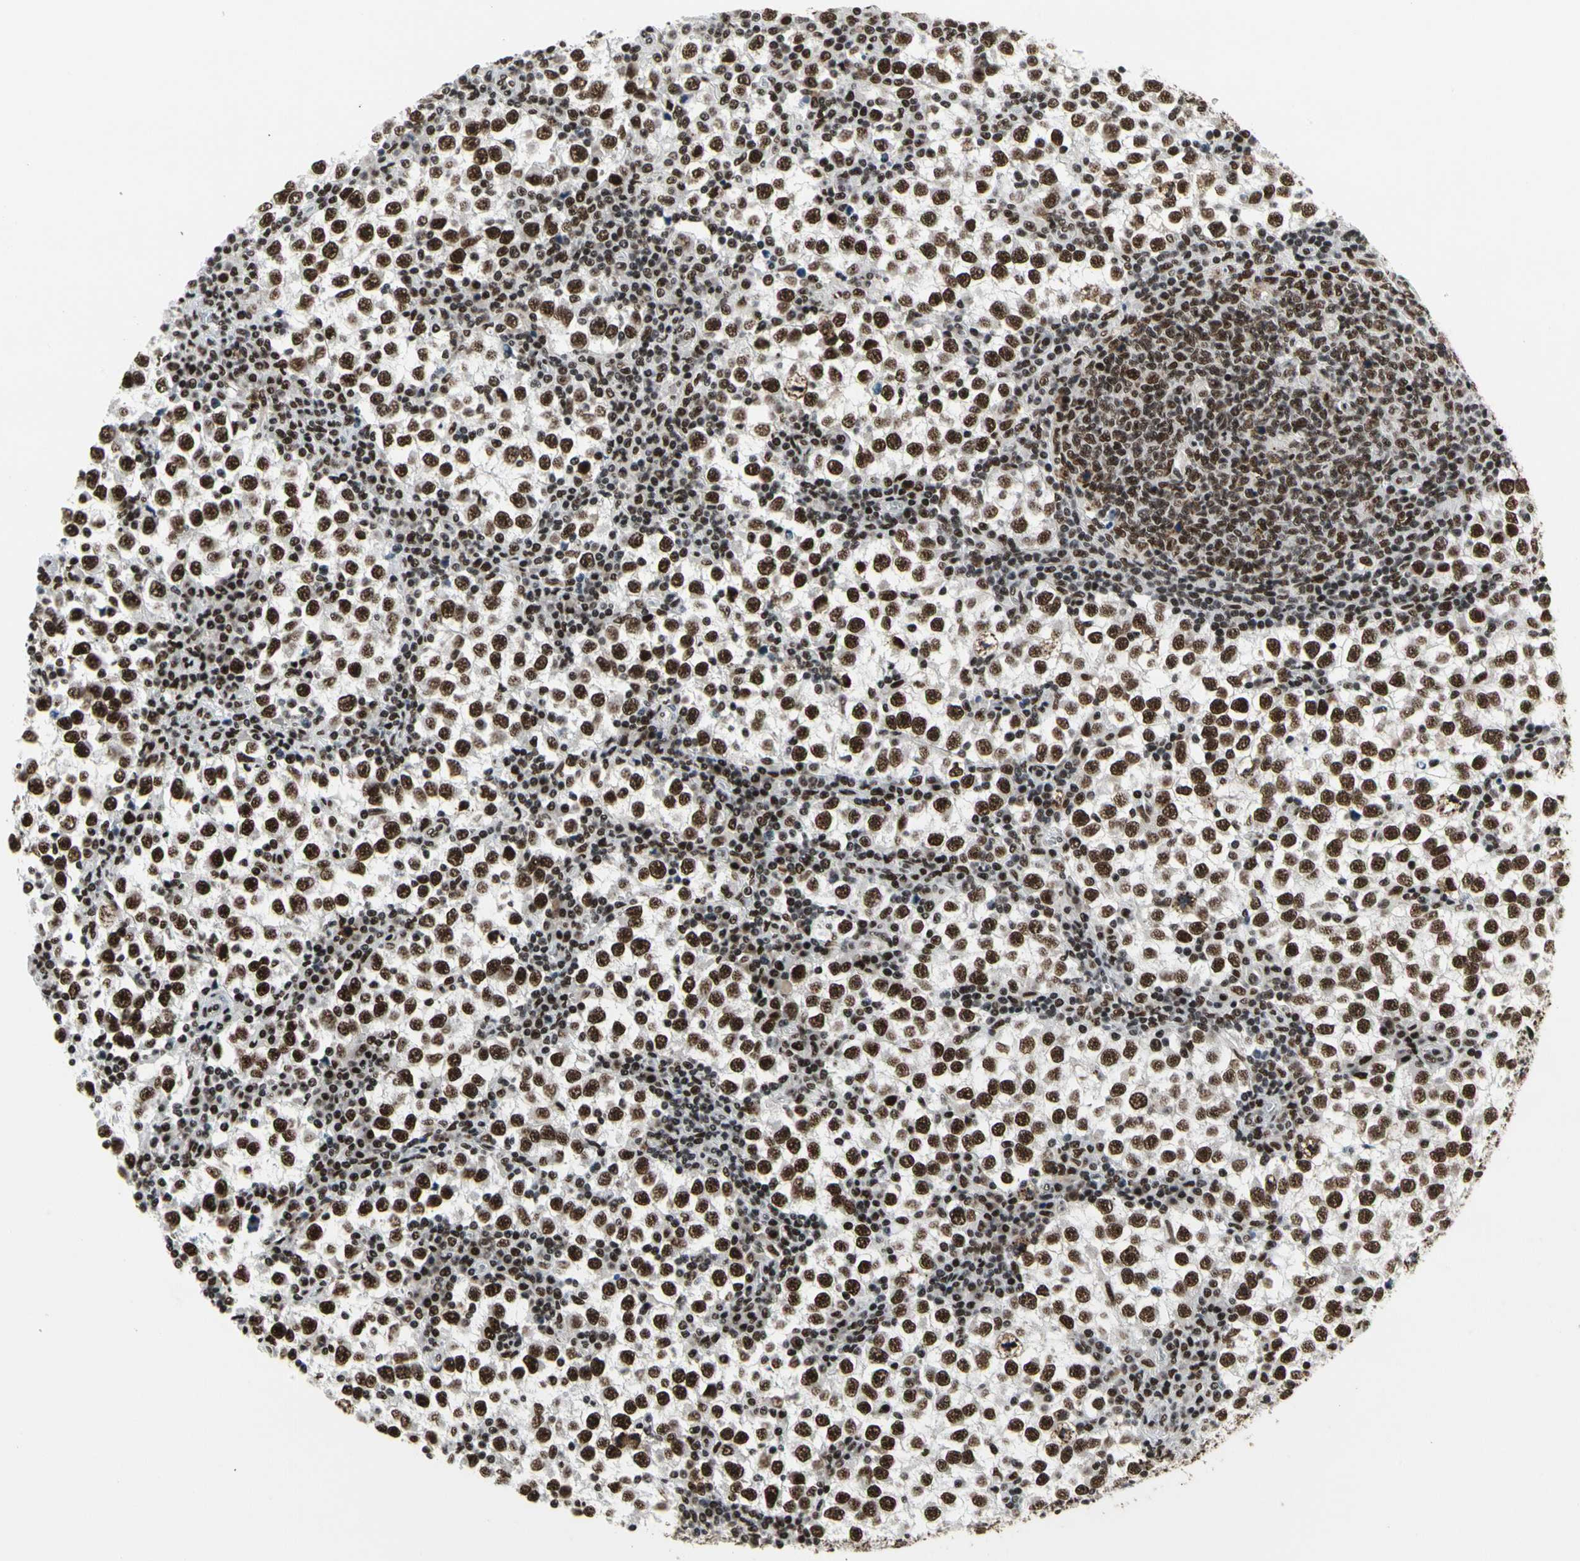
{"staining": {"intensity": "strong", "quantity": ">75%", "location": "nuclear"}, "tissue": "testis cancer", "cell_type": "Tumor cells", "image_type": "cancer", "snomed": [{"axis": "morphology", "description": "Seminoma, NOS"}, {"axis": "topography", "description": "Testis"}], "caption": "This image reveals immunohistochemistry (IHC) staining of testis seminoma, with high strong nuclear staining in about >75% of tumor cells.", "gene": "SRSF11", "patient": {"sex": "male", "age": 65}}